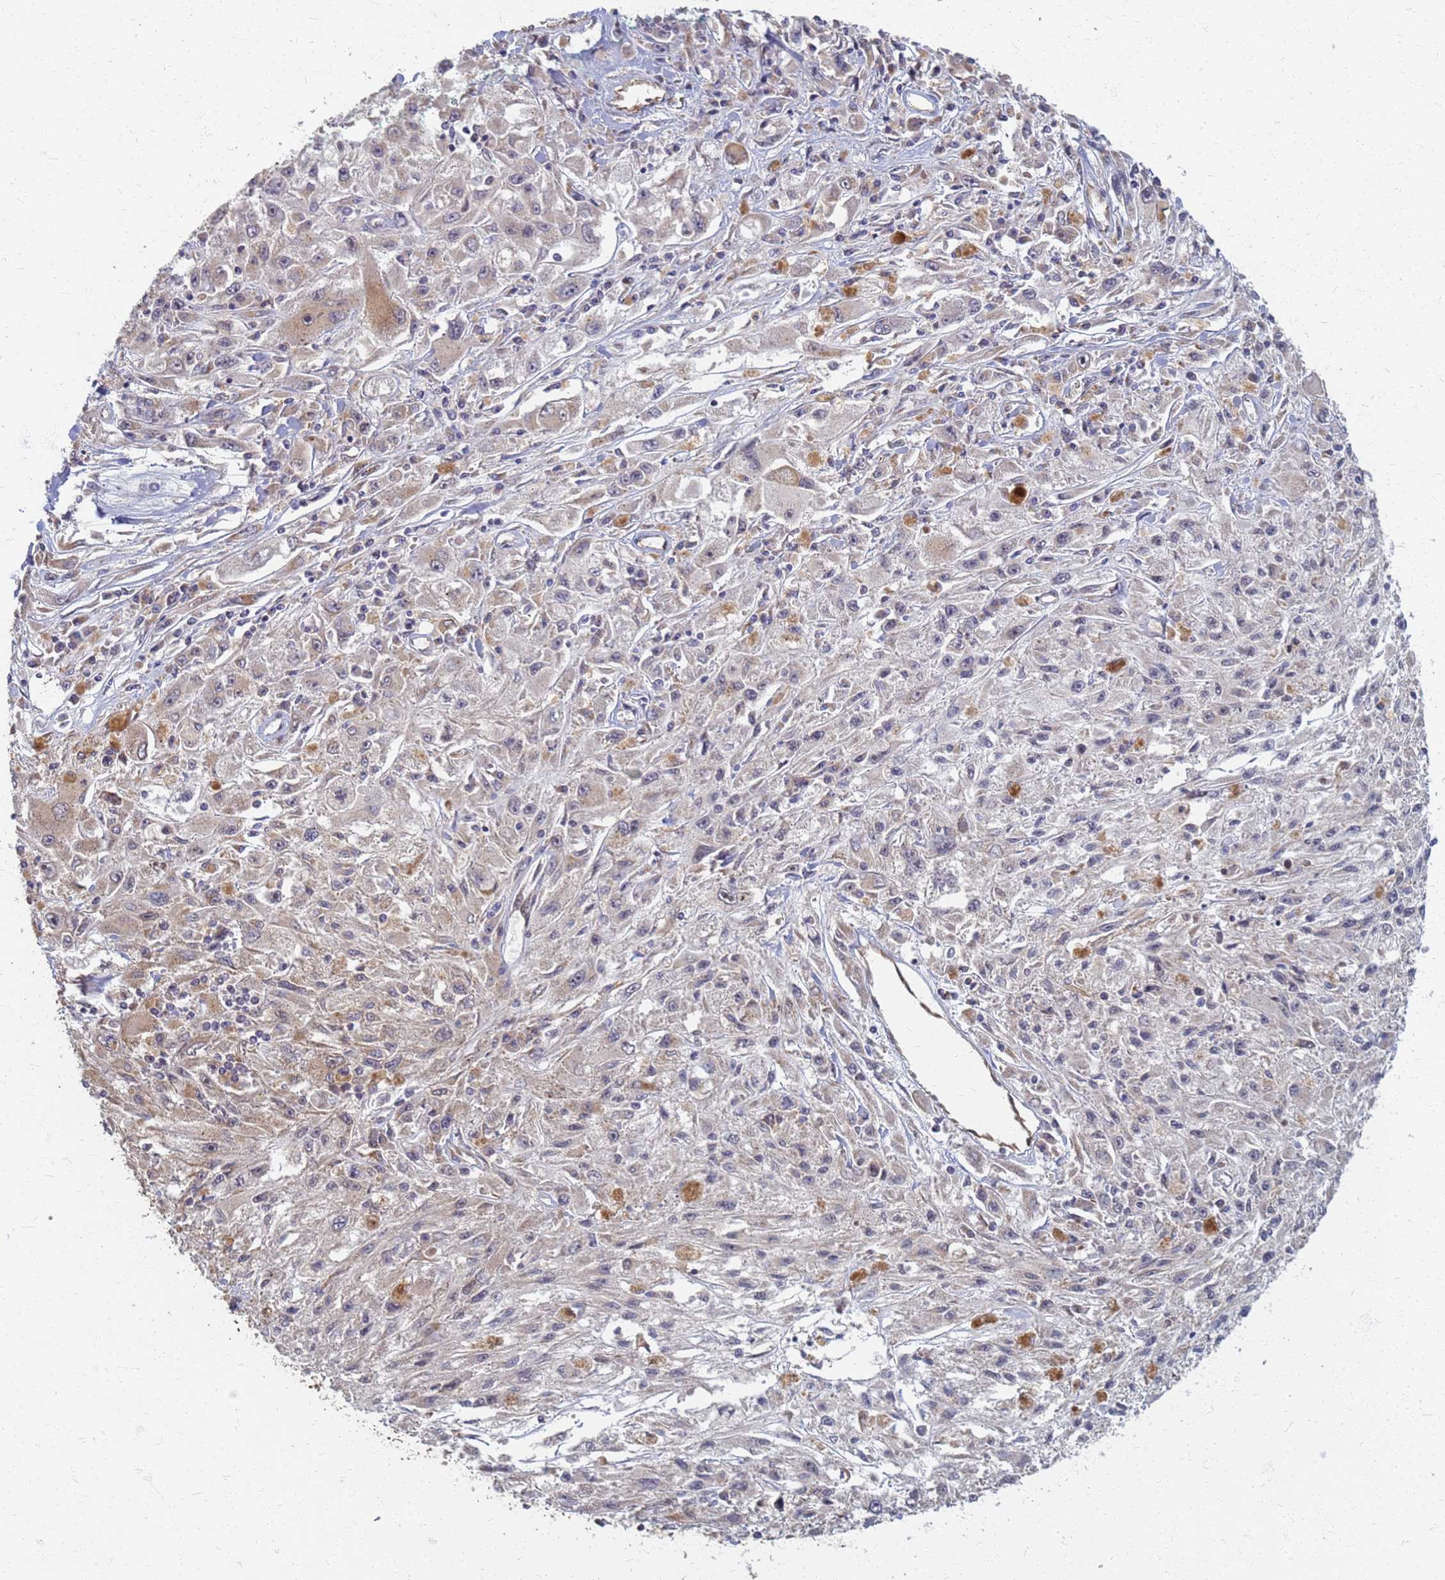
{"staining": {"intensity": "negative", "quantity": "none", "location": "none"}, "tissue": "melanoma", "cell_type": "Tumor cells", "image_type": "cancer", "snomed": [{"axis": "morphology", "description": "Malignant melanoma, Metastatic site"}, {"axis": "topography", "description": "Skin"}], "caption": "This is an immunohistochemistry (IHC) photomicrograph of human malignant melanoma (metastatic site). There is no staining in tumor cells.", "gene": "ITGB4", "patient": {"sex": "male", "age": 53}}